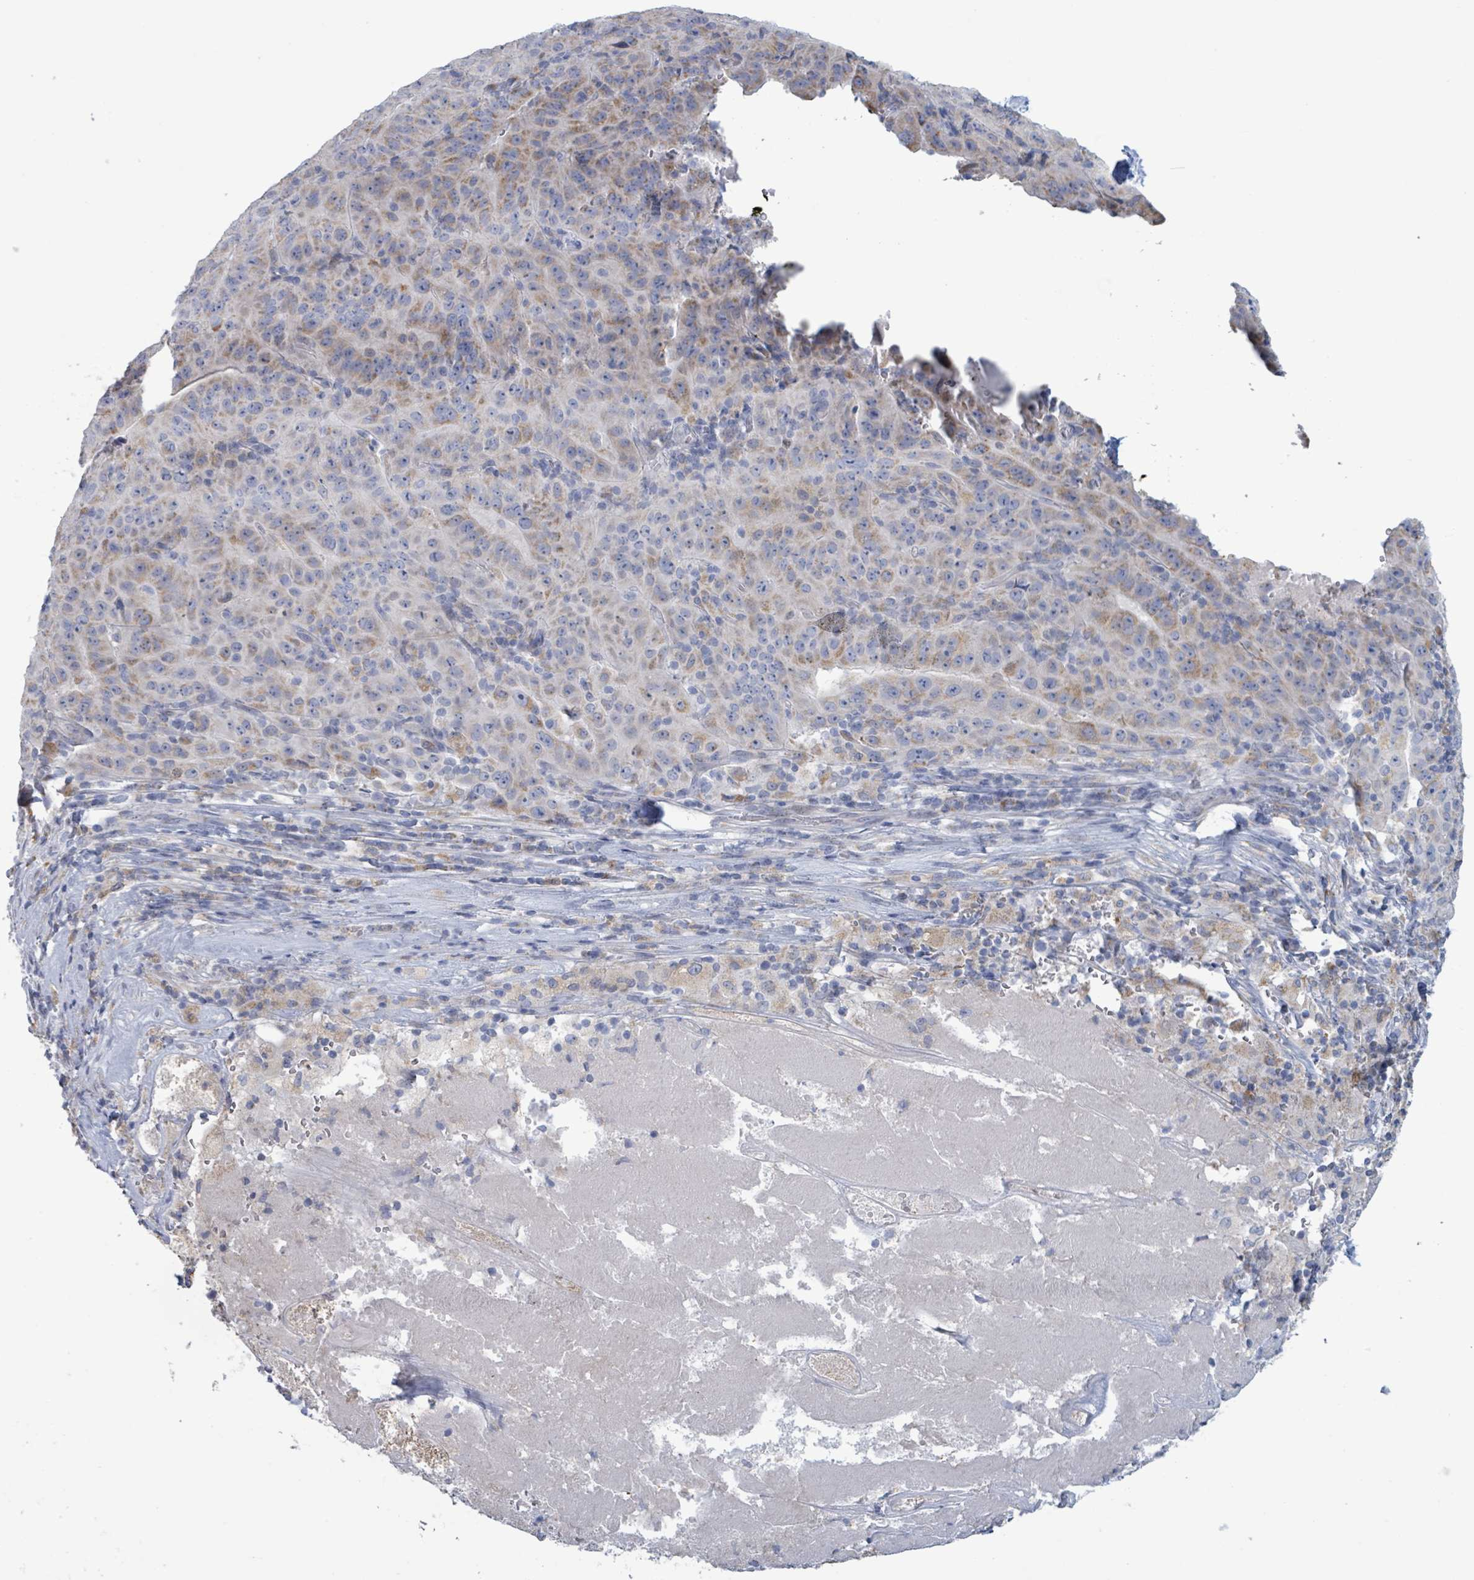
{"staining": {"intensity": "moderate", "quantity": "<25%", "location": "cytoplasmic/membranous"}, "tissue": "pancreatic cancer", "cell_type": "Tumor cells", "image_type": "cancer", "snomed": [{"axis": "morphology", "description": "Adenocarcinoma, NOS"}, {"axis": "topography", "description": "Pancreas"}], "caption": "Immunohistochemical staining of human adenocarcinoma (pancreatic) shows moderate cytoplasmic/membranous protein staining in about <25% of tumor cells.", "gene": "AKR1C4", "patient": {"sex": "male", "age": 63}}